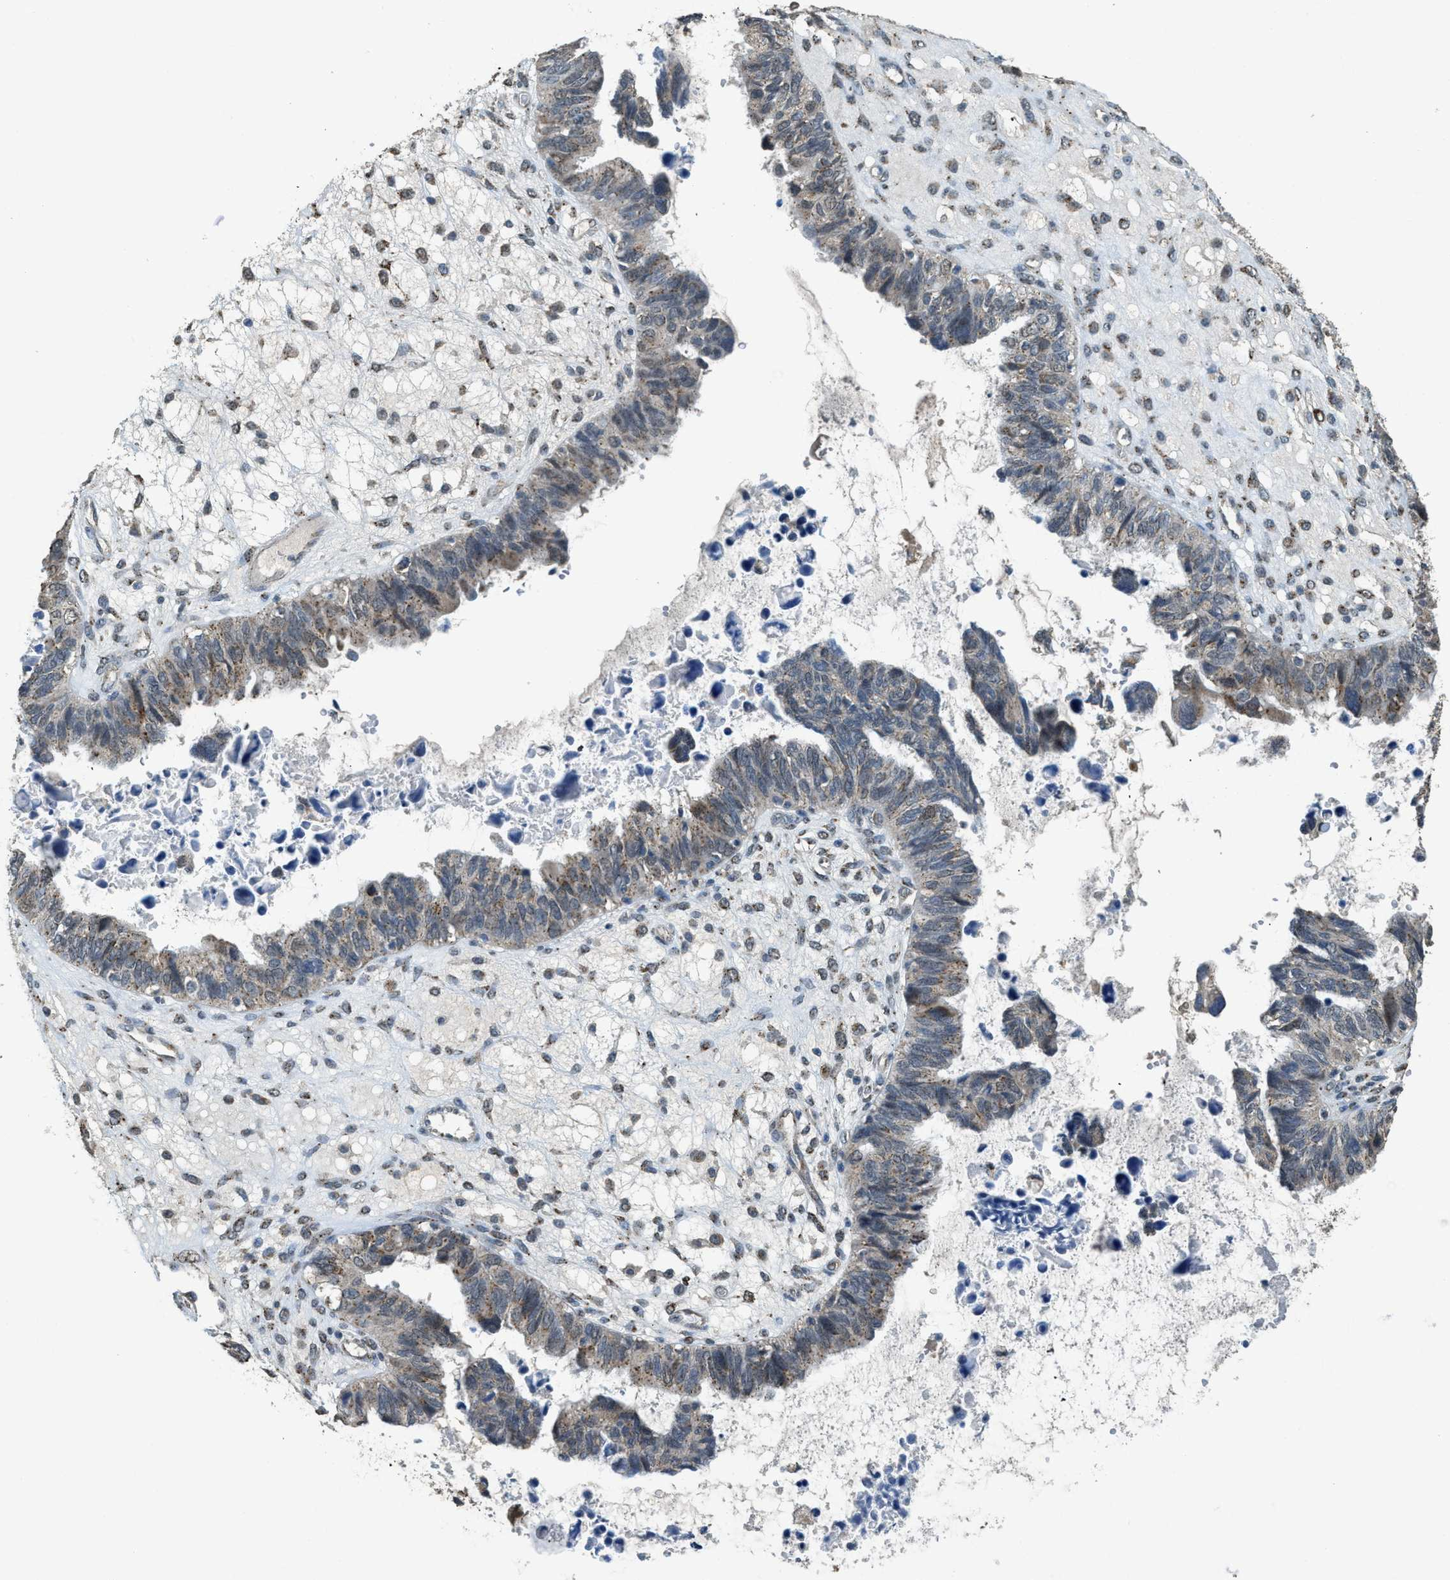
{"staining": {"intensity": "moderate", "quantity": "25%-75%", "location": "cytoplasmic/membranous"}, "tissue": "ovarian cancer", "cell_type": "Tumor cells", "image_type": "cancer", "snomed": [{"axis": "morphology", "description": "Cystadenocarcinoma, serous, NOS"}, {"axis": "topography", "description": "Ovary"}], "caption": "IHC micrograph of ovarian serous cystadenocarcinoma stained for a protein (brown), which exhibits medium levels of moderate cytoplasmic/membranous expression in about 25%-75% of tumor cells.", "gene": "IPO7", "patient": {"sex": "female", "age": 79}}